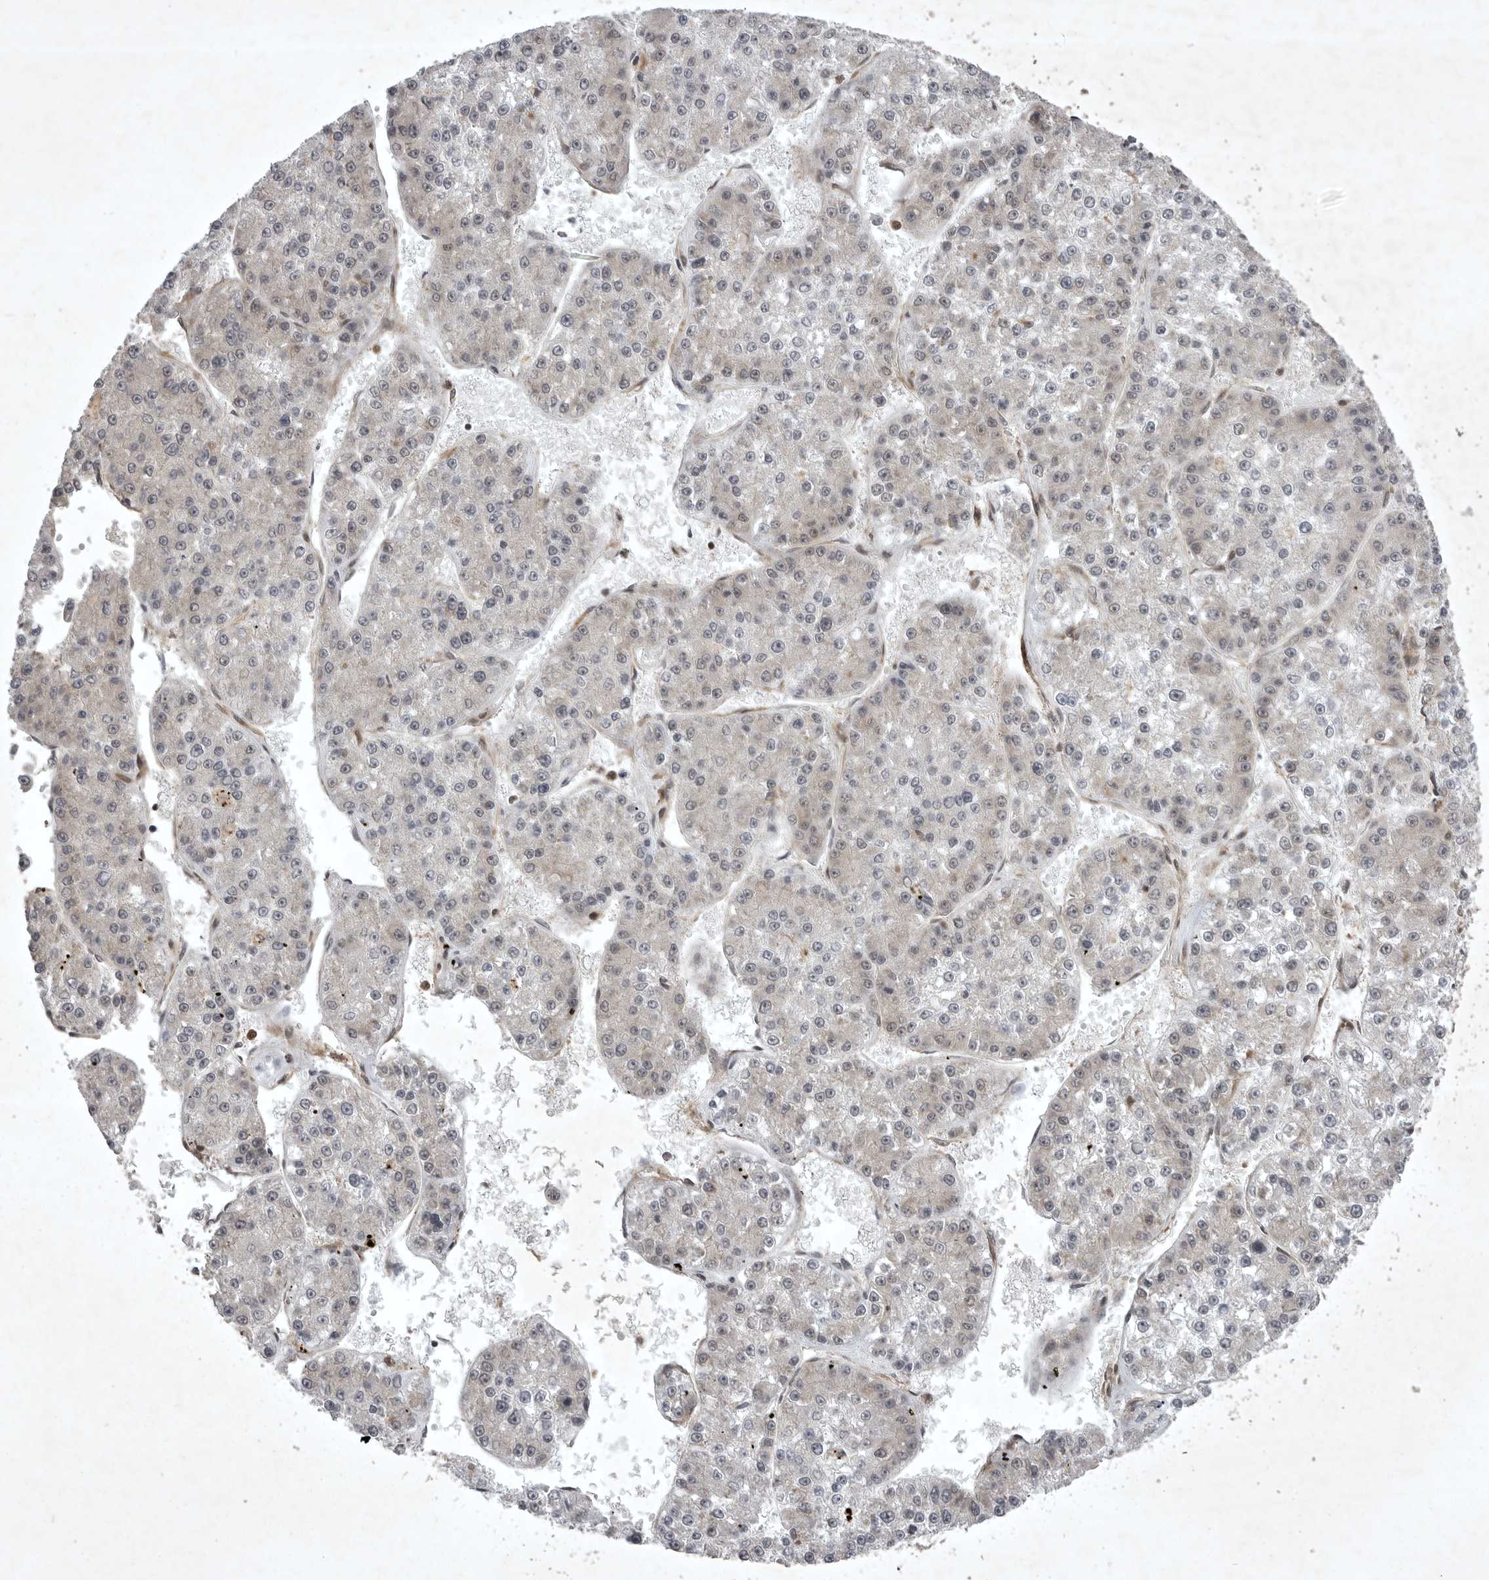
{"staining": {"intensity": "negative", "quantity": "none", "location": "none"}, "tissue": "liver cancer", "cell_type": "Tumor cells", "image_type": "cancer", "snomed": [{"axis": "morphology", "description": "Carcinoma, Hepatocellular, NOS"}, {"axis": "topography", "description": "Liver"}], "caption": "Immunohistochemistry image of neoplastic tissue: liver hepatocellular carcinoma stained with DAB displays no significant protein expression in tumor cells. (DAB immunohistochemistry visualized using brightfield microscopy, high magnification).", "gene": "STK24", "patient": {"sex": "female", "age": 73}}